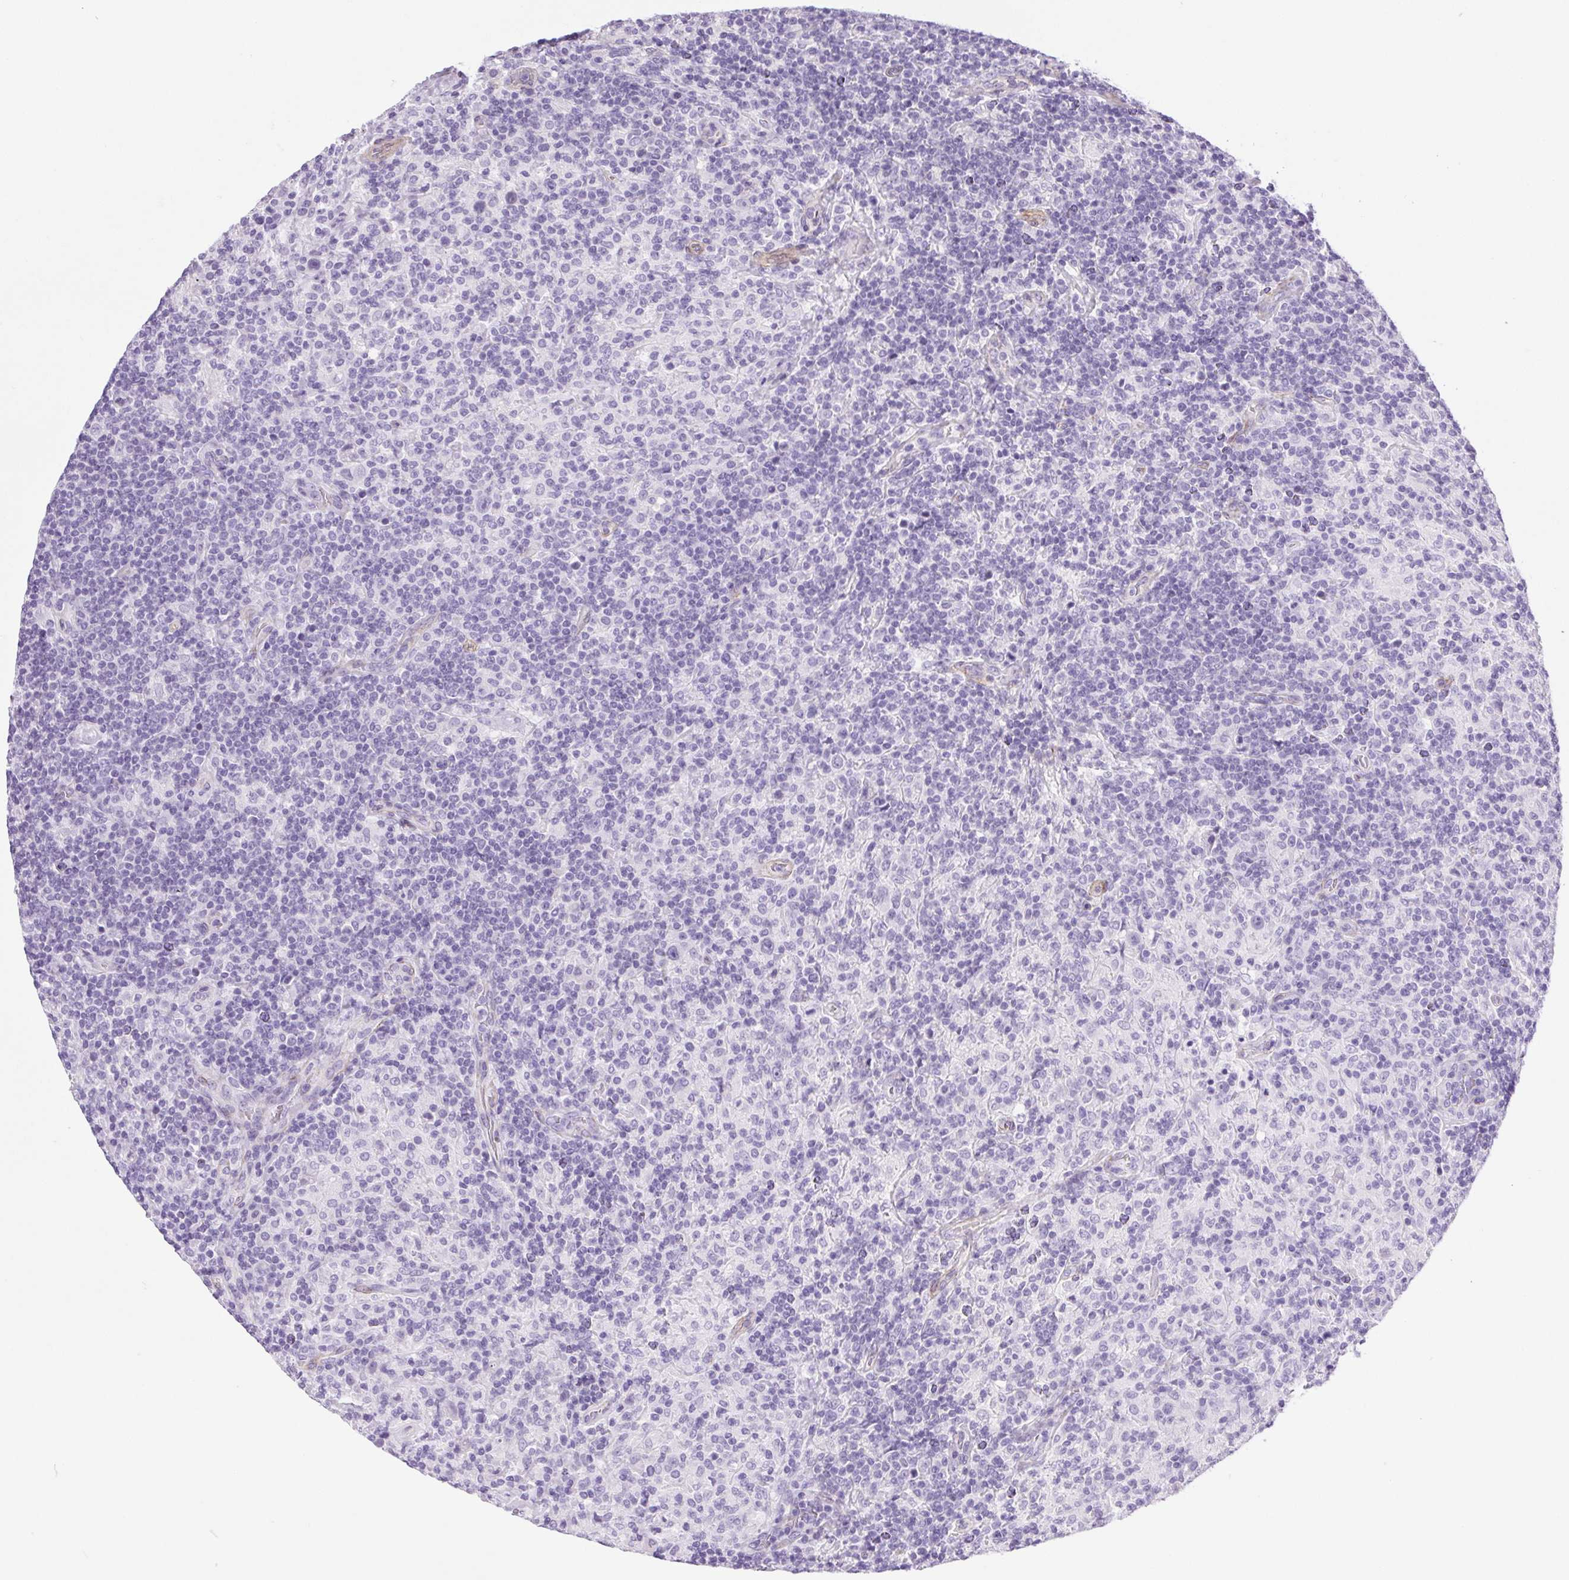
{"staining": {"intensity": "negative", "quantity": "none", "location": "none"}, "tissue": "lymphoma", "cell_type": "Tumor cells", "image_type": "cancer", "snomed": [{"axis": "morphology", "description": "Hodgkin's disease, NOS"}, {"axis": "topography", "description": "Lymph node"}], "caption": "This is an IHC image of Hodgkin's disease. There is no positivity in tumor cells.", "gene": "SHCBP1L", "patient": {"sex": "male", "age": 70}}